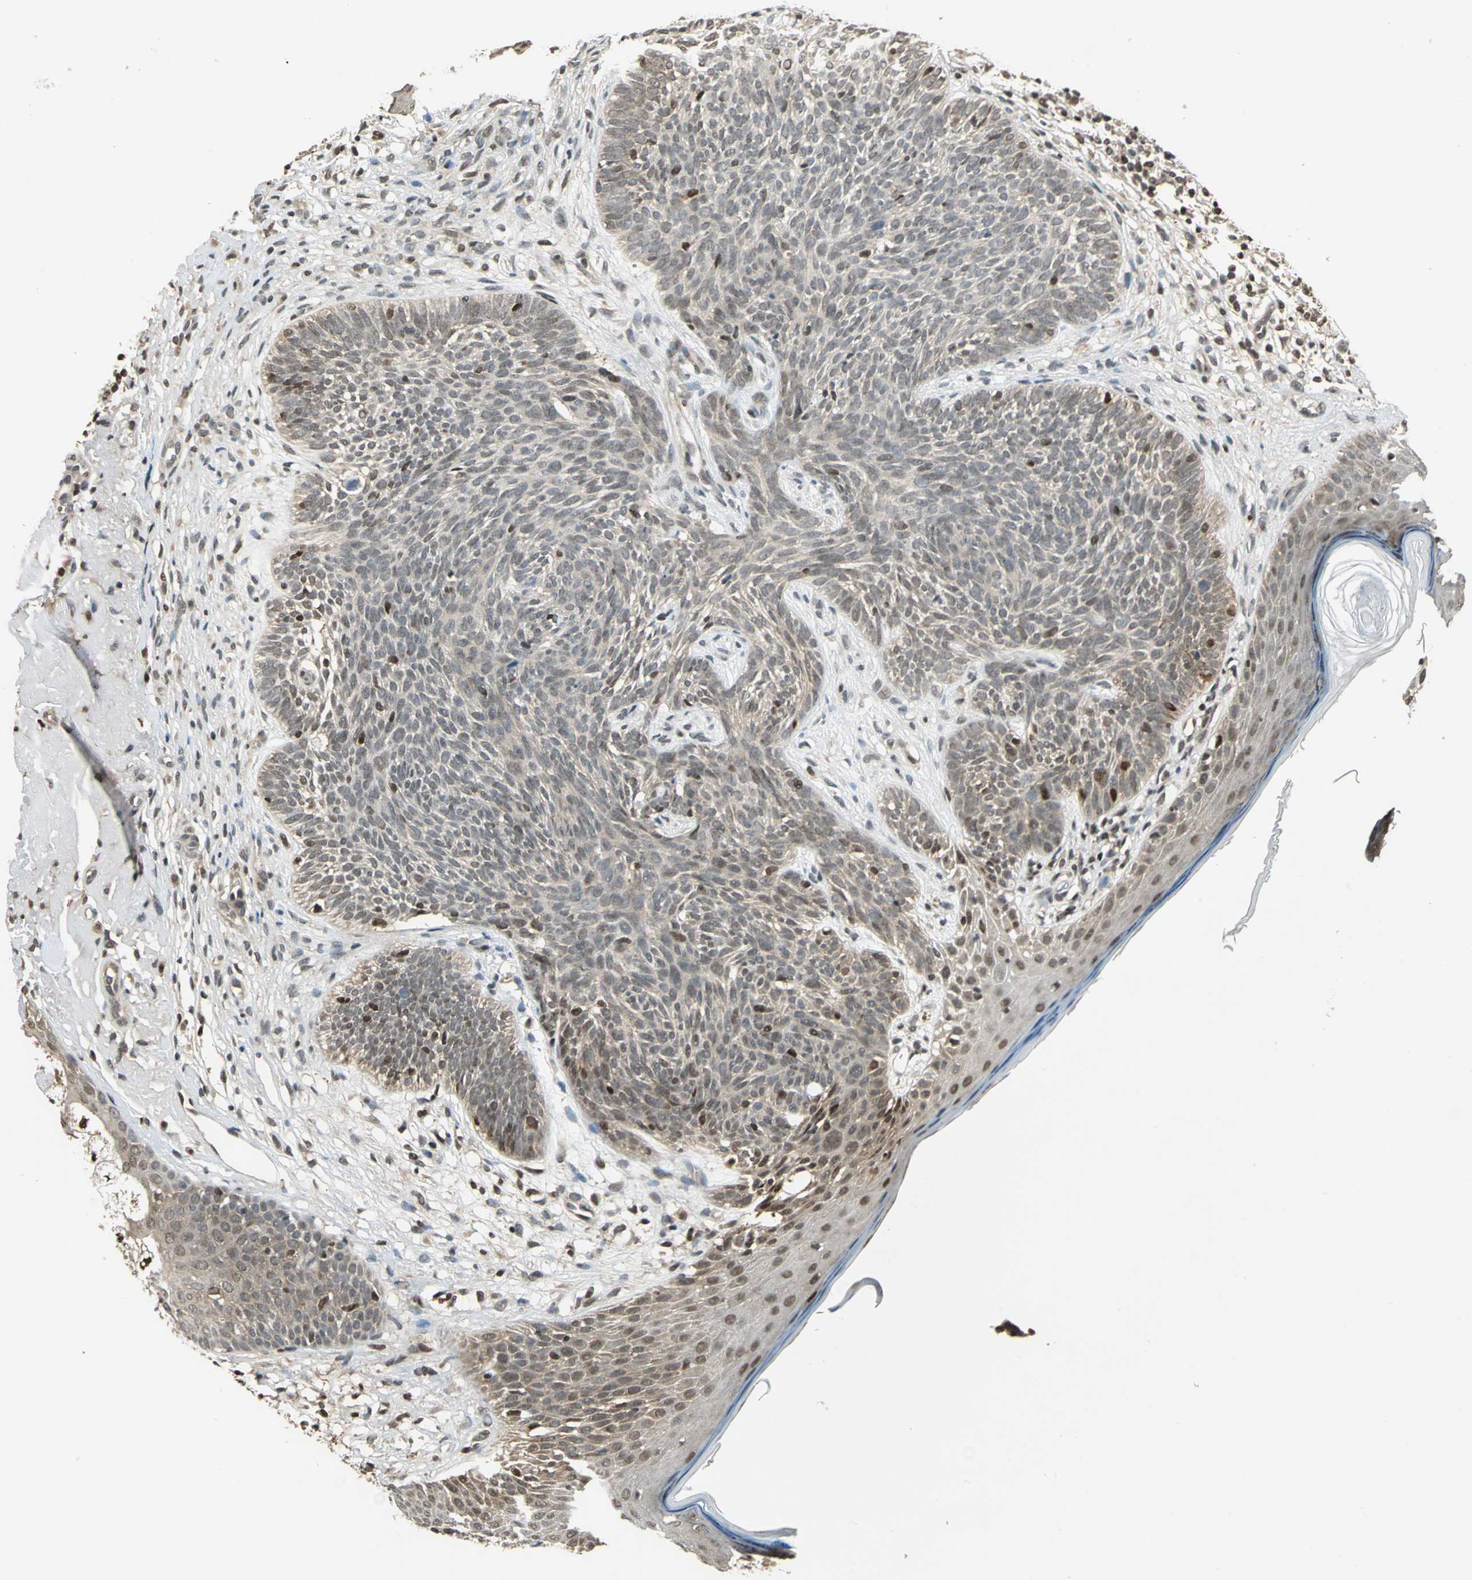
{"staining": {"intensity": "weak", "quantity": ">75%", "location": "cytoplasmic/membranous,nuclear"}, "tissue": "skin cancer", "cell_type": "Tumor cells", "image_type": "cancer", "snomed": [{"axis": "morphology", "description": "Basal cell carcinoma"}, {"axis": "topography", "description": "Skin"}], "caption": "Protein analysis of basal cell carcinoma (skin) tissue shows weak cytoplasmic/membranous and nuclear expression in approximately >75% of tumor cells. The staining was performed using DAB (3,3'-diaminobenzidine), with brown indicating positive protein expression. Nuclei are stained blue with hematoxylin.", "gene": "PSMC3", "patient": {"sex": "male", "age": 74}}